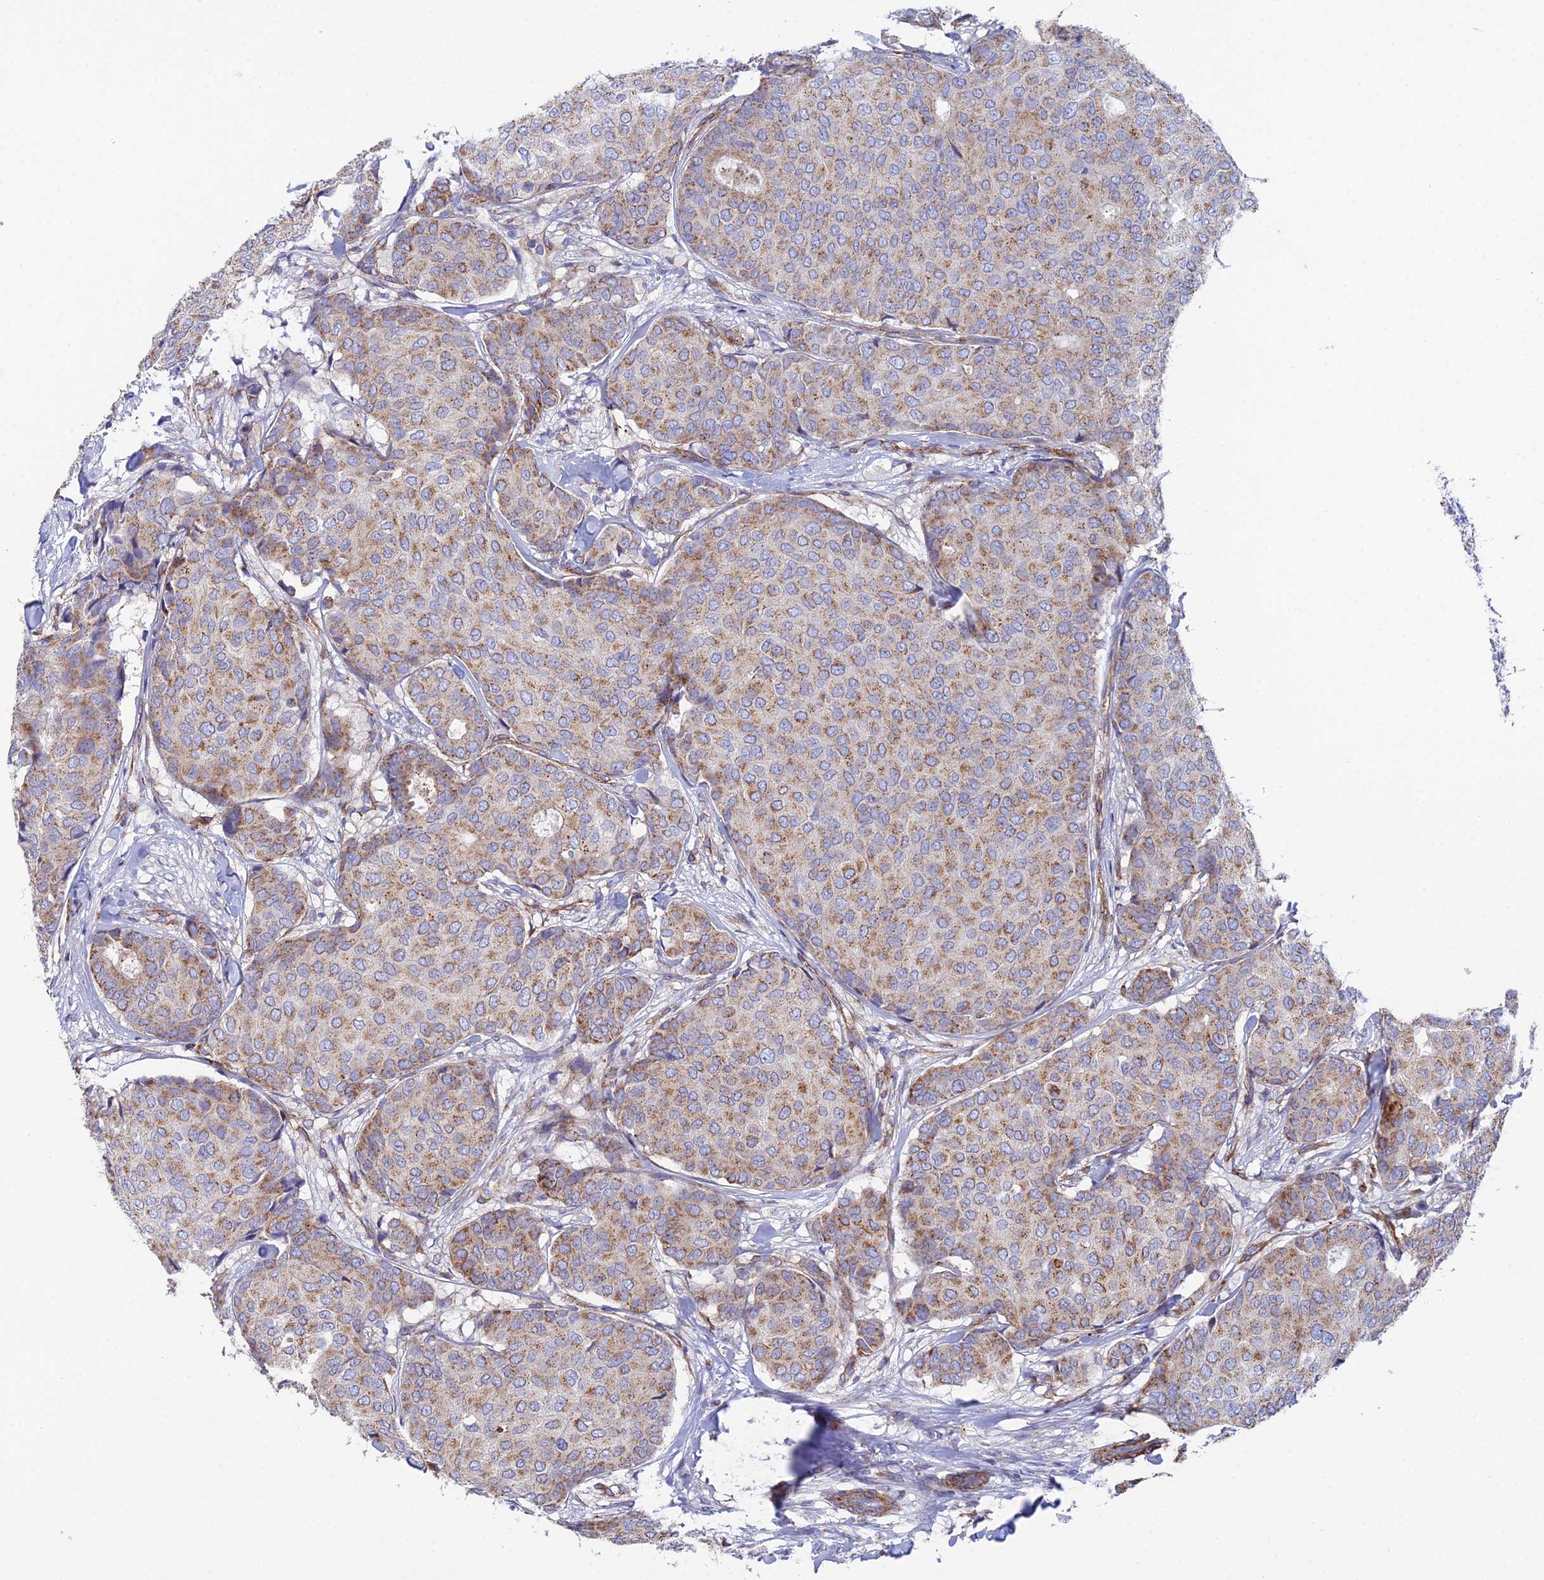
{"staining": {"intensity": "moderate", "quantity": ">75%", "location": "cytoplasmic/membranous"}, "tissue": "breast cancer", "cell_type": "Tumor cells", "image_type": "cancer", "snomed": [{"axis": "morphology", "description": "Duct carcinoma"}, {"axis": "topography", "description": "Breast"}], "caption": "Immunohistochemical staining of breast cancer (intraductal carcinoma) exhibits medium levels of moderate cytoplasmic/membranous staining in about >75% of tumor cells.", "gene": "CSPG4", "patient": {"sex": "female", "age": 75}}